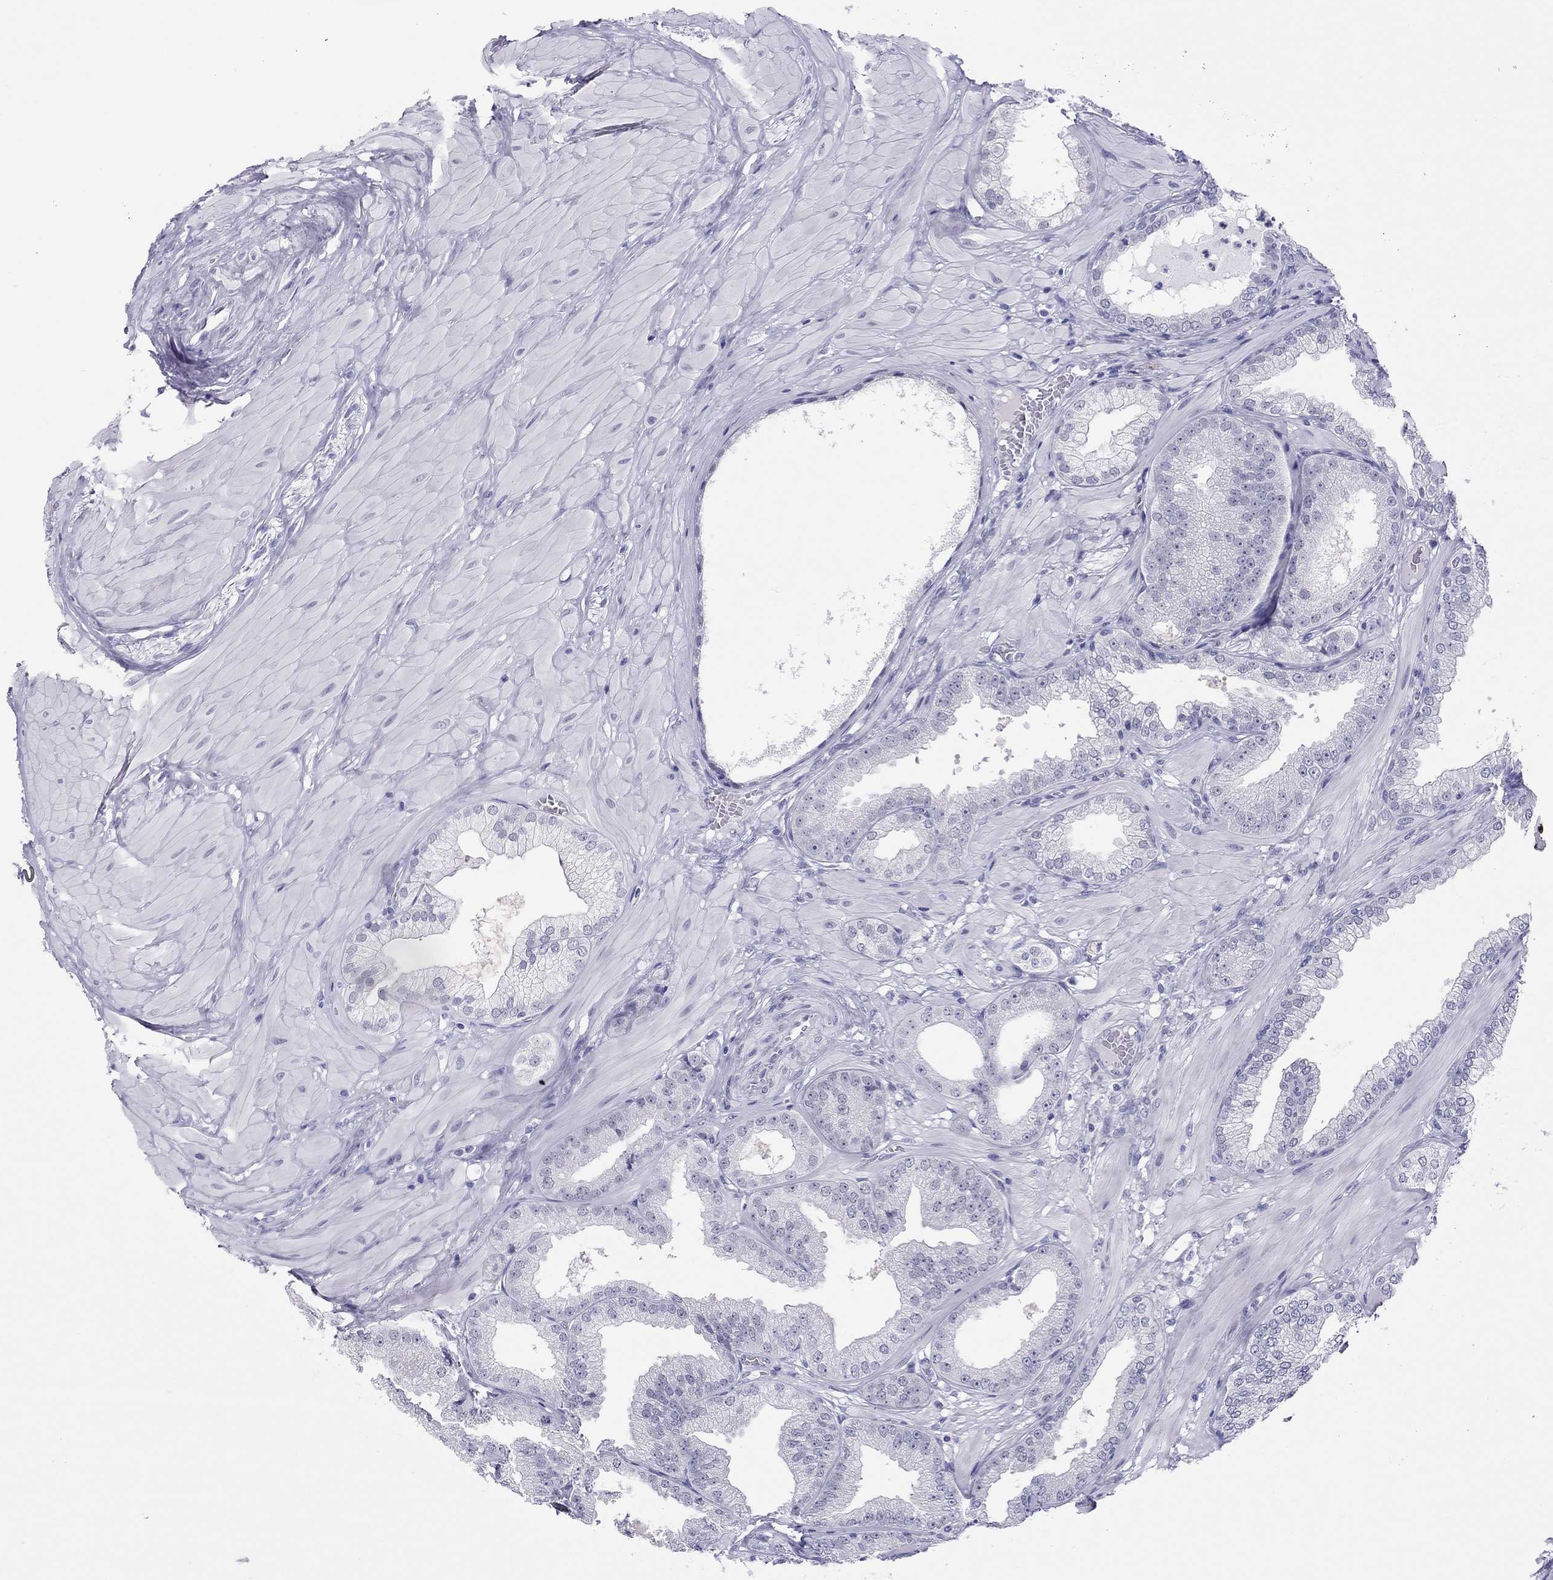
{"staining": {"intensity": "negative", "quantity": "none", "location": "none"}, "tissue": "prostate cancer", "cell_type": "Tumor cells", "image_type": "cancer", "snomed": [{"axis": "morphology", "description": "Adenocarcinoma, Low grade"}, {"axis": "topography", "description": "Prostate"}], "caption": "An immunohistochemistry (IHC) image of adenocarcinoma (low-grade) (prostate) is shown. There is no staining in tumor cells of adenocarcinoma (low-grade) (prostate).", "gene": "CHRNB3", "patient": {"sex": "male", "age": 55}}